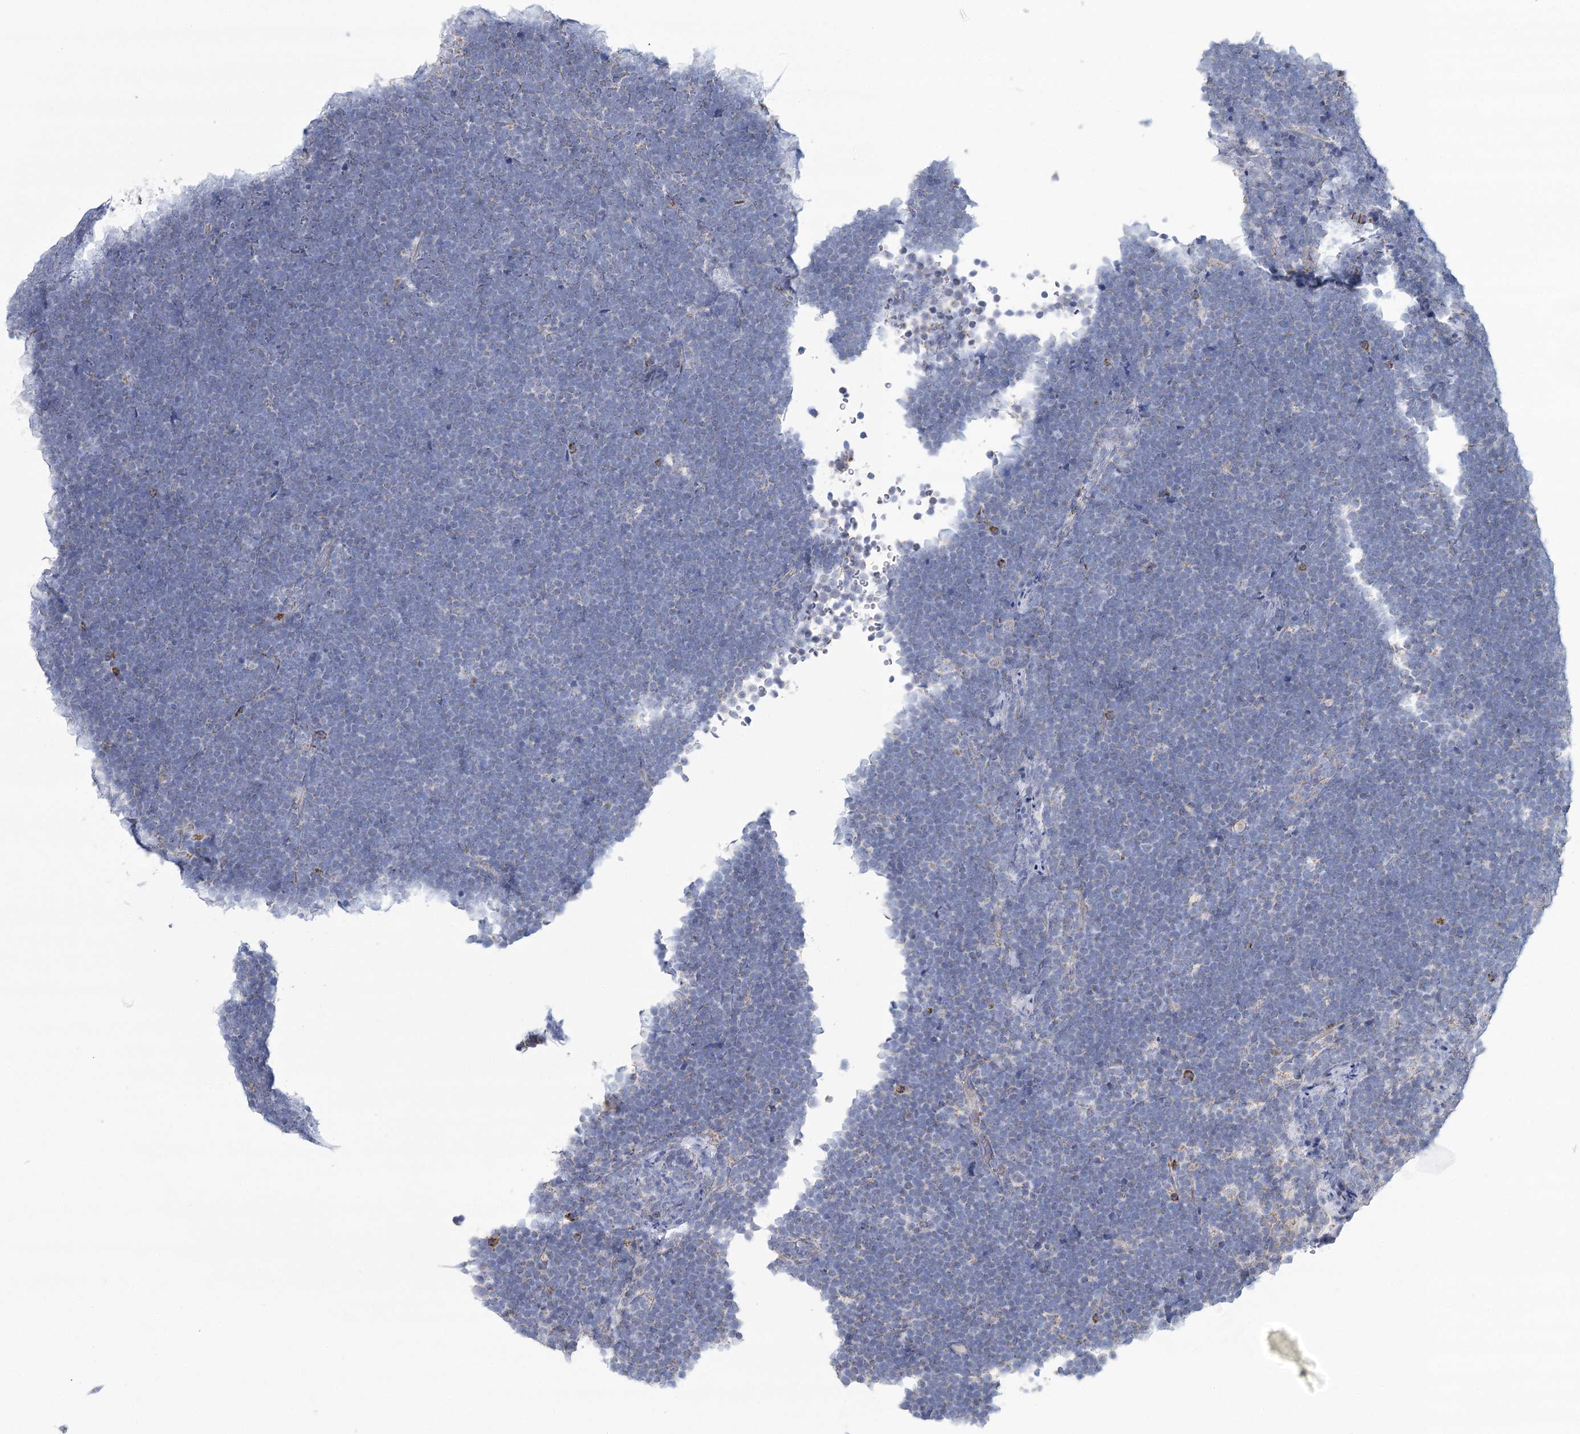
{"staining": {"intensity": "negative", "quantity": "none", "location": "none"}, "tissue": "lymphoma", "cell_type": "Tumor cells", "image_type": "cancer", "snomed": [{"axis": "morphology", "description": "Malignant lymphoma, non-Hodgkin's type, High grade"}, {"axis": "topography", "description": "Lymph node"}], "caption": "Immunohistochemical staining of high-grade malignant lymphoma, non-Hodgkin's type demonstrates no significant staining in tumor cells.", "gene": "SNX7", "patient": {"sex": "male", "age": 13}}